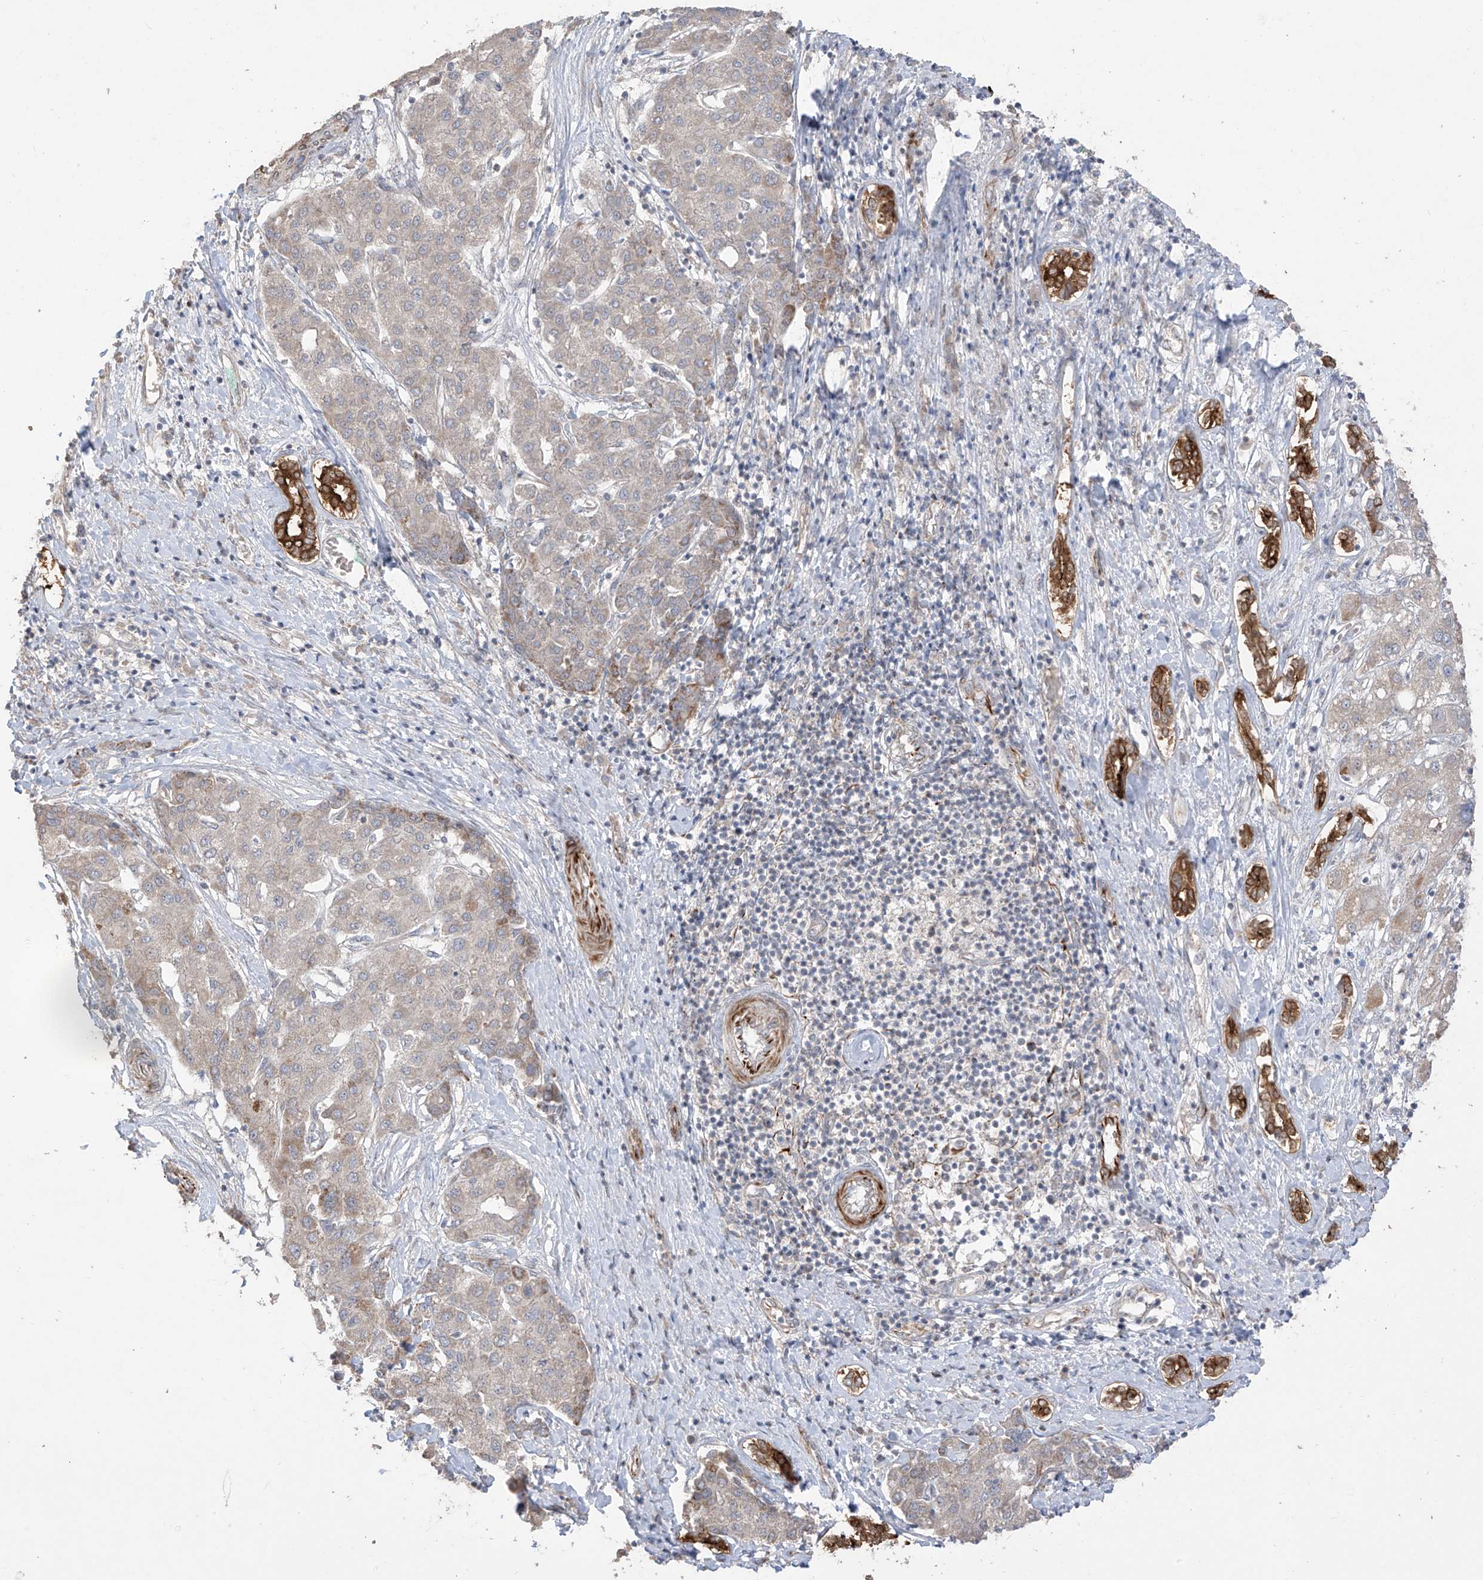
{"staining": {"intensity": "moderate", "quantity": "<25%", "location": "cytoplasmic/membranous"}, "tissue": "liver cancer", "cell_type": "Tumor cells", "image_type": "cancer", "snomed": [{"axis": "morphology", "description": "Carcinoma, Hepatocellular, NOS"}, {"axis": "topography", "description": "Liver"}], "caption": "Immunohistochemistry histopathology image of neoplastic tissue: human liver hepatocellular carcinoma stained using immunohistochemistry displays low levels of moderate protein expression localized specifically in the cytoplasmic/membranous of tumor cells, appearing as a cytoplasmic/membranous brown color.", "gene": "DCDC2", "patient": {"sex": "male", "age": 65}}